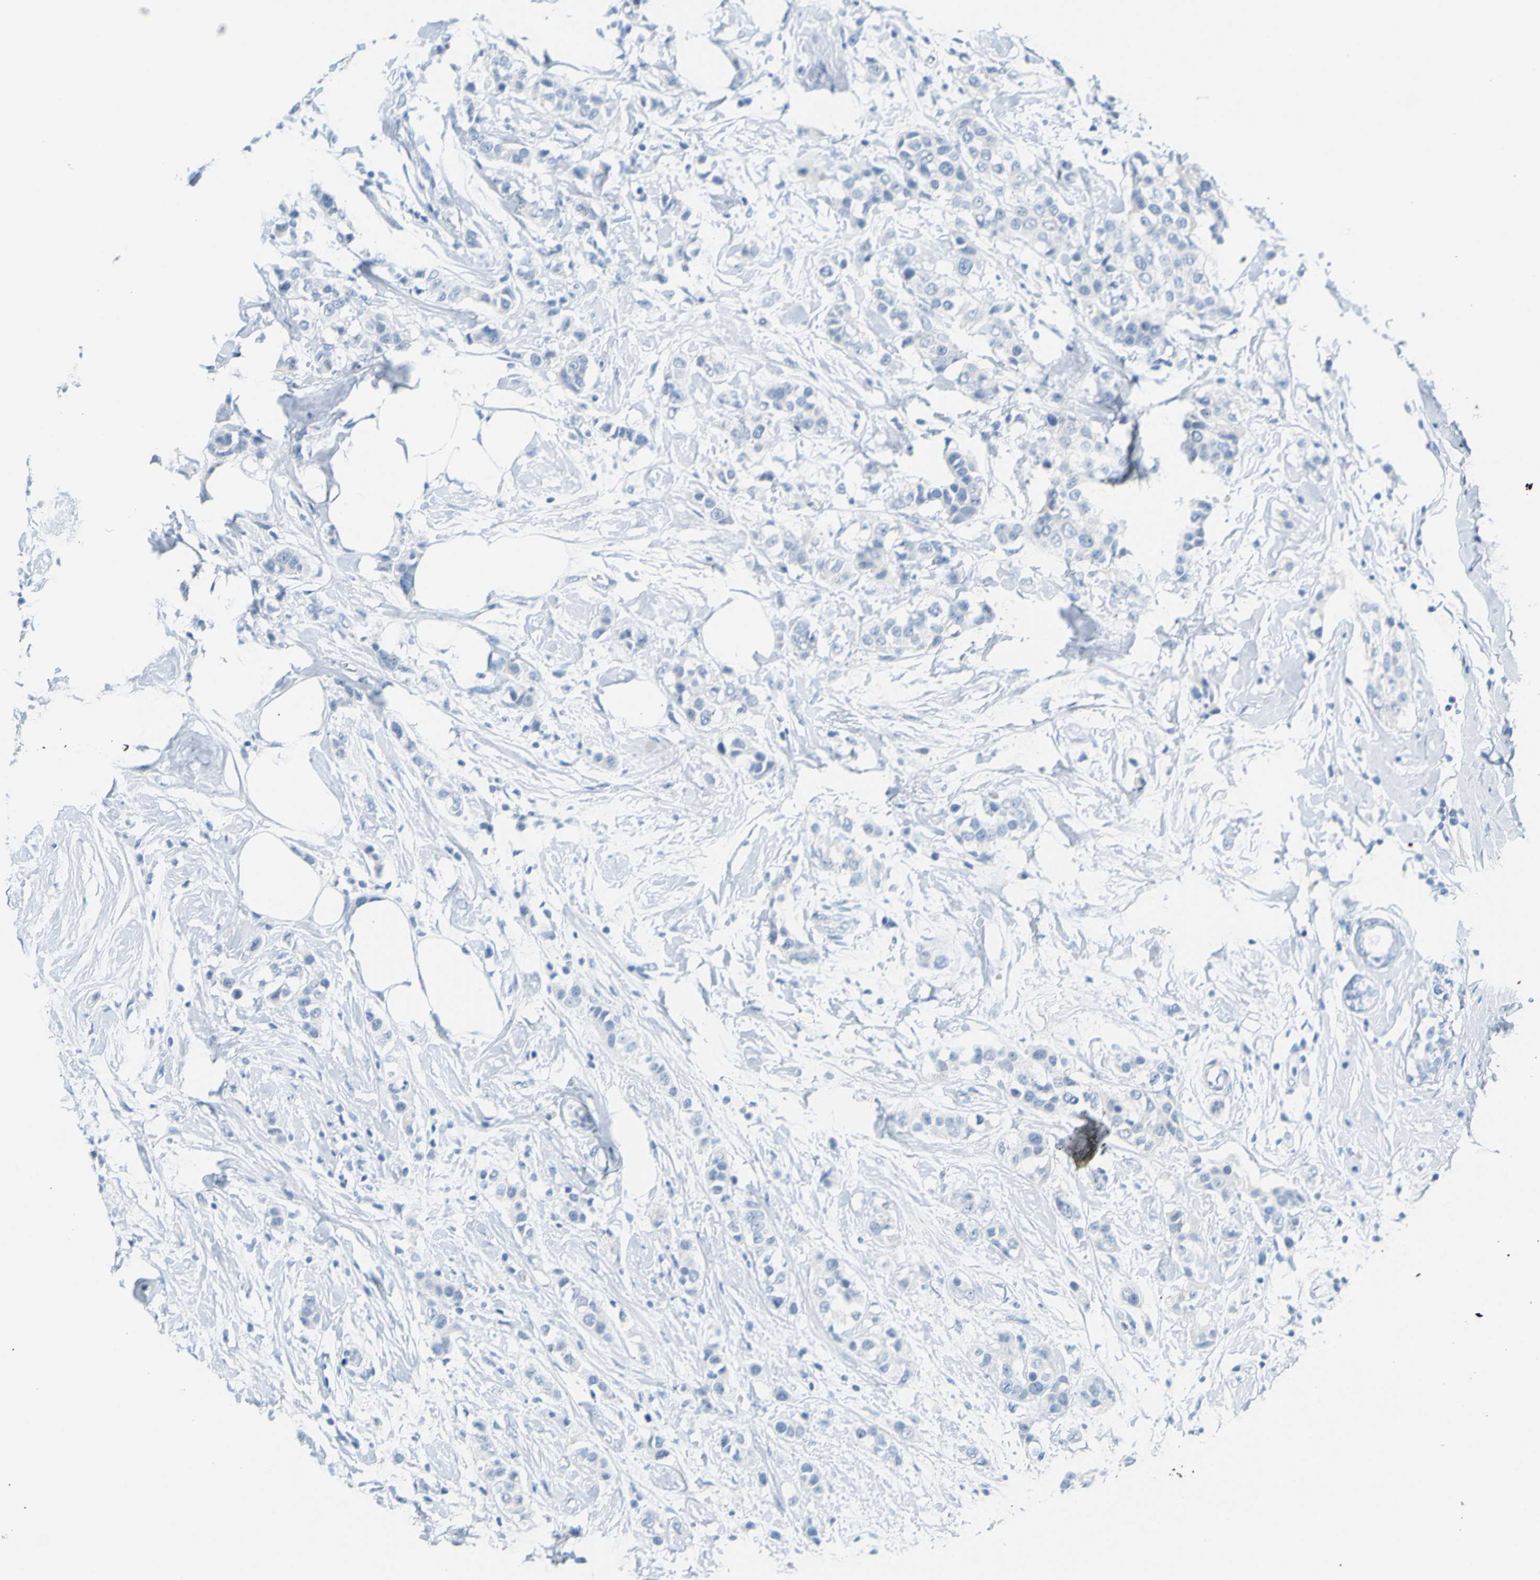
{"staining": {"intensity": "negative", "quantity": "none", "location": "none"}, "tissue": "breast cancer", "cell_type": "Tumor cells", "image_type": "cancer", "snomed": [{"axis": "morphology", "description": "Normal tissue, NOS"}, {"axis": "morphology", "description": "Duct carcinoma"}, {"axis": "topography", "description": "Breast"}], "caption": "Image shows no protein positivity in tumor cells of breast cancer (intraductal carcinoma) tissue. The staining was performed using DAB to visualize the protein expression in brown, while the nuclei were stained in blue with hematoxylin (Magnification: 20x).", "gene": "OPN1SW", "patient": {"sex": "female", "age": 50}}